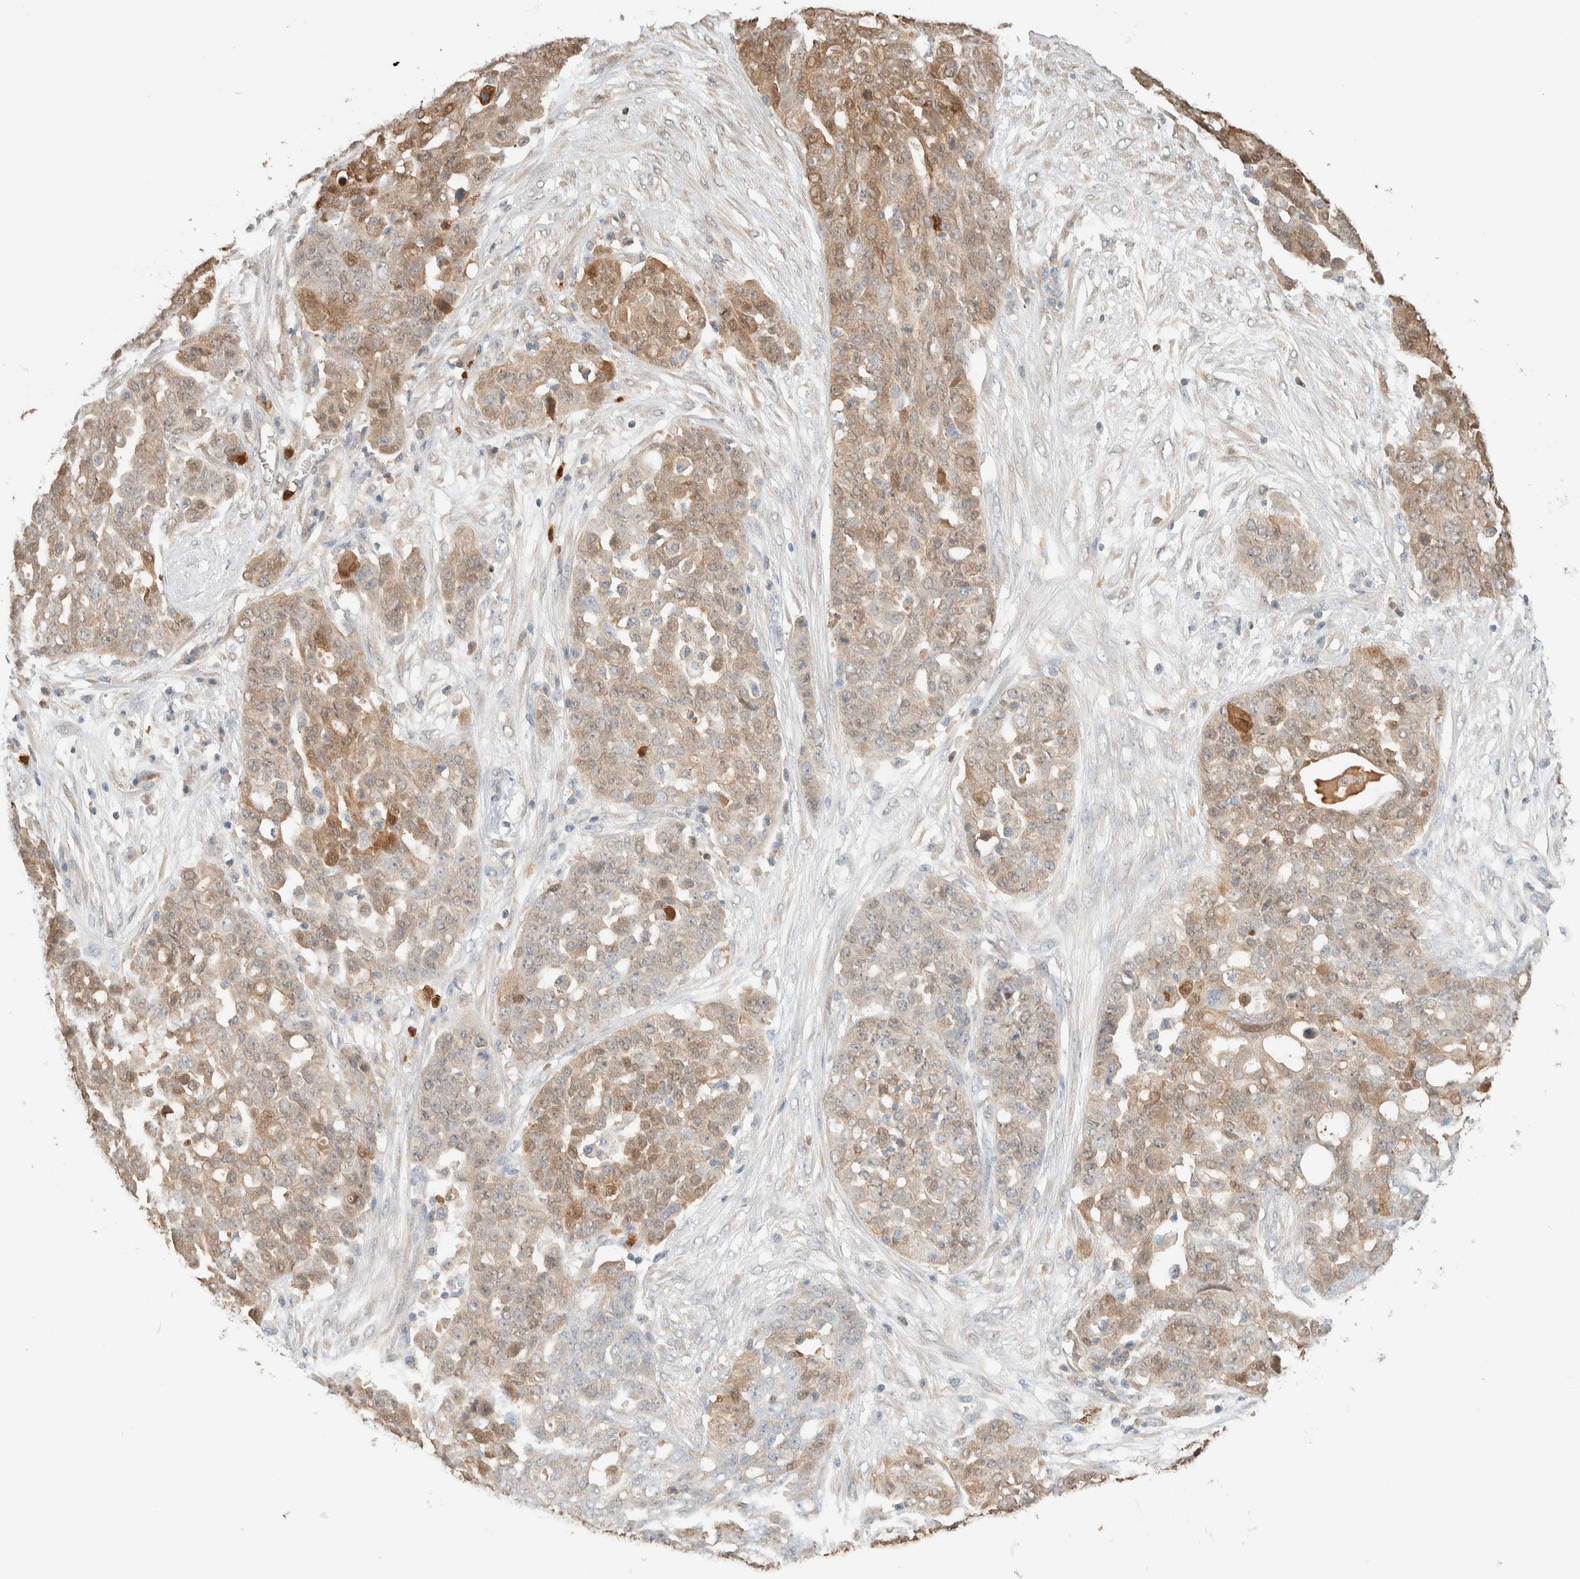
{"staining": {"intensity": "weak", "quantity": "25%-75%", "location": "cytoplasmic/membranous"}, "tissue": "ovarian cancer", "cell_type": "Tumor cells", "image_type": "cancer", "snomed": [{"axis": "morphology", "description": "Cystadenocarcinoma, serous, NOS"}, {"axis": "topography", "description": "Soft tissue"}, {"axis": "topography", "description": "Ovary"}], "caption": "Weak cytoplasmic/membranous positivity is present in approximately 25%-75% of tumor cells in serous cystadenocarcinoma (ovarian). The protein is shown in brown color, while the nuclei are stained blue.", "gene": "SETD4", "patient": {"sex": "female", "age": 57}}